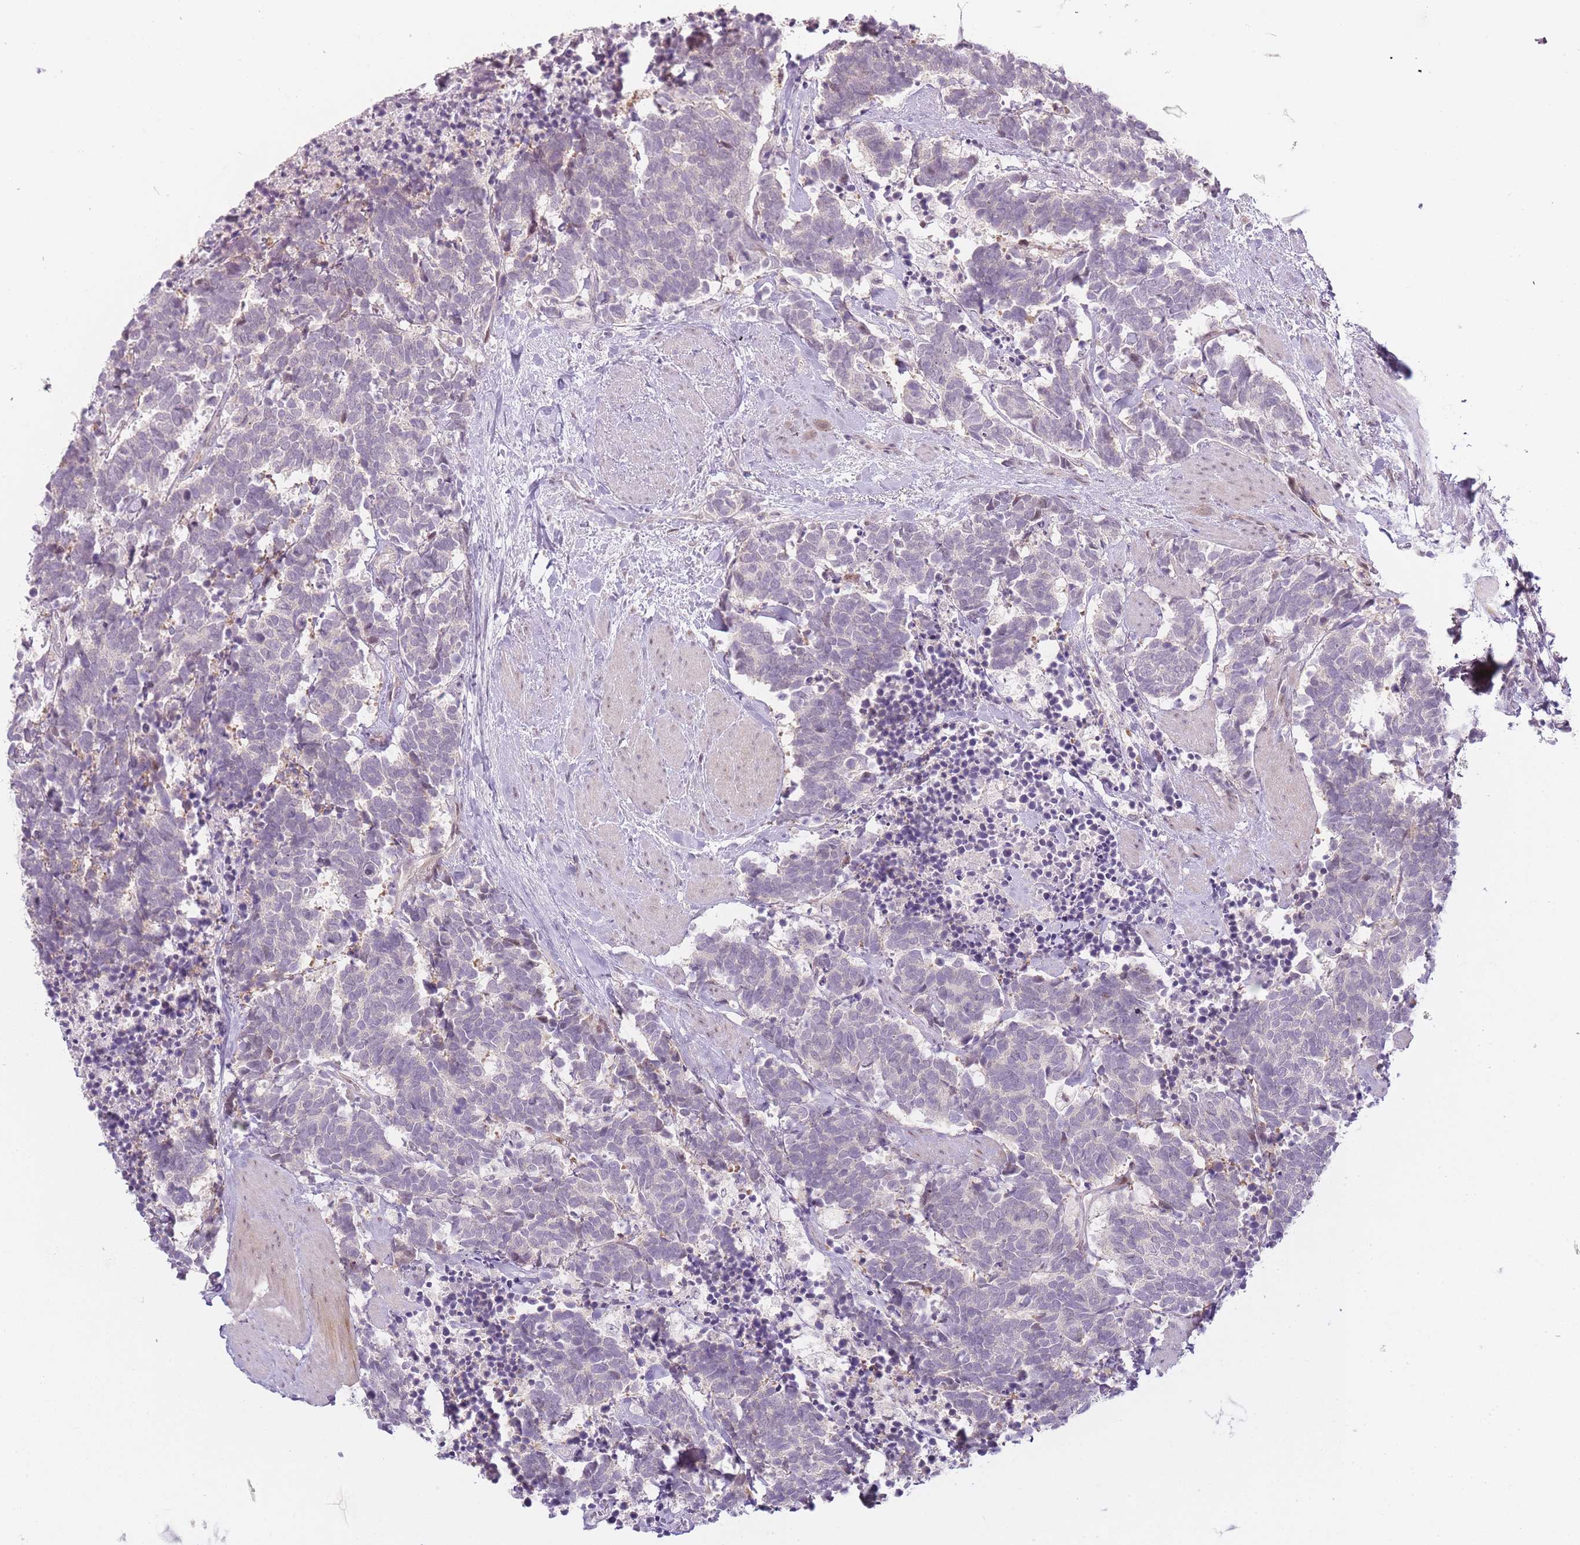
{"staining": {"intensity": "negative", "quantity": "none", "location": "none"}, "tissue": "carcinoid", "cell_type": "Tumor cells", "image_type": "cancer", "snomed": [{"axis": "morphology", "description": "Carcinoma, NOS"}, {"axis": "morphology", "description": "Carcinoid, malignant, NOS"}, {"axis": "topography", "description": "Prostate"}], "caption": "A high-resolution micrograph shows IHC staining of carcinoid, which displays no significant positivity in tumor cells.", "gene": "OGG1", "patient": {"sex": "male", "age": 57}}